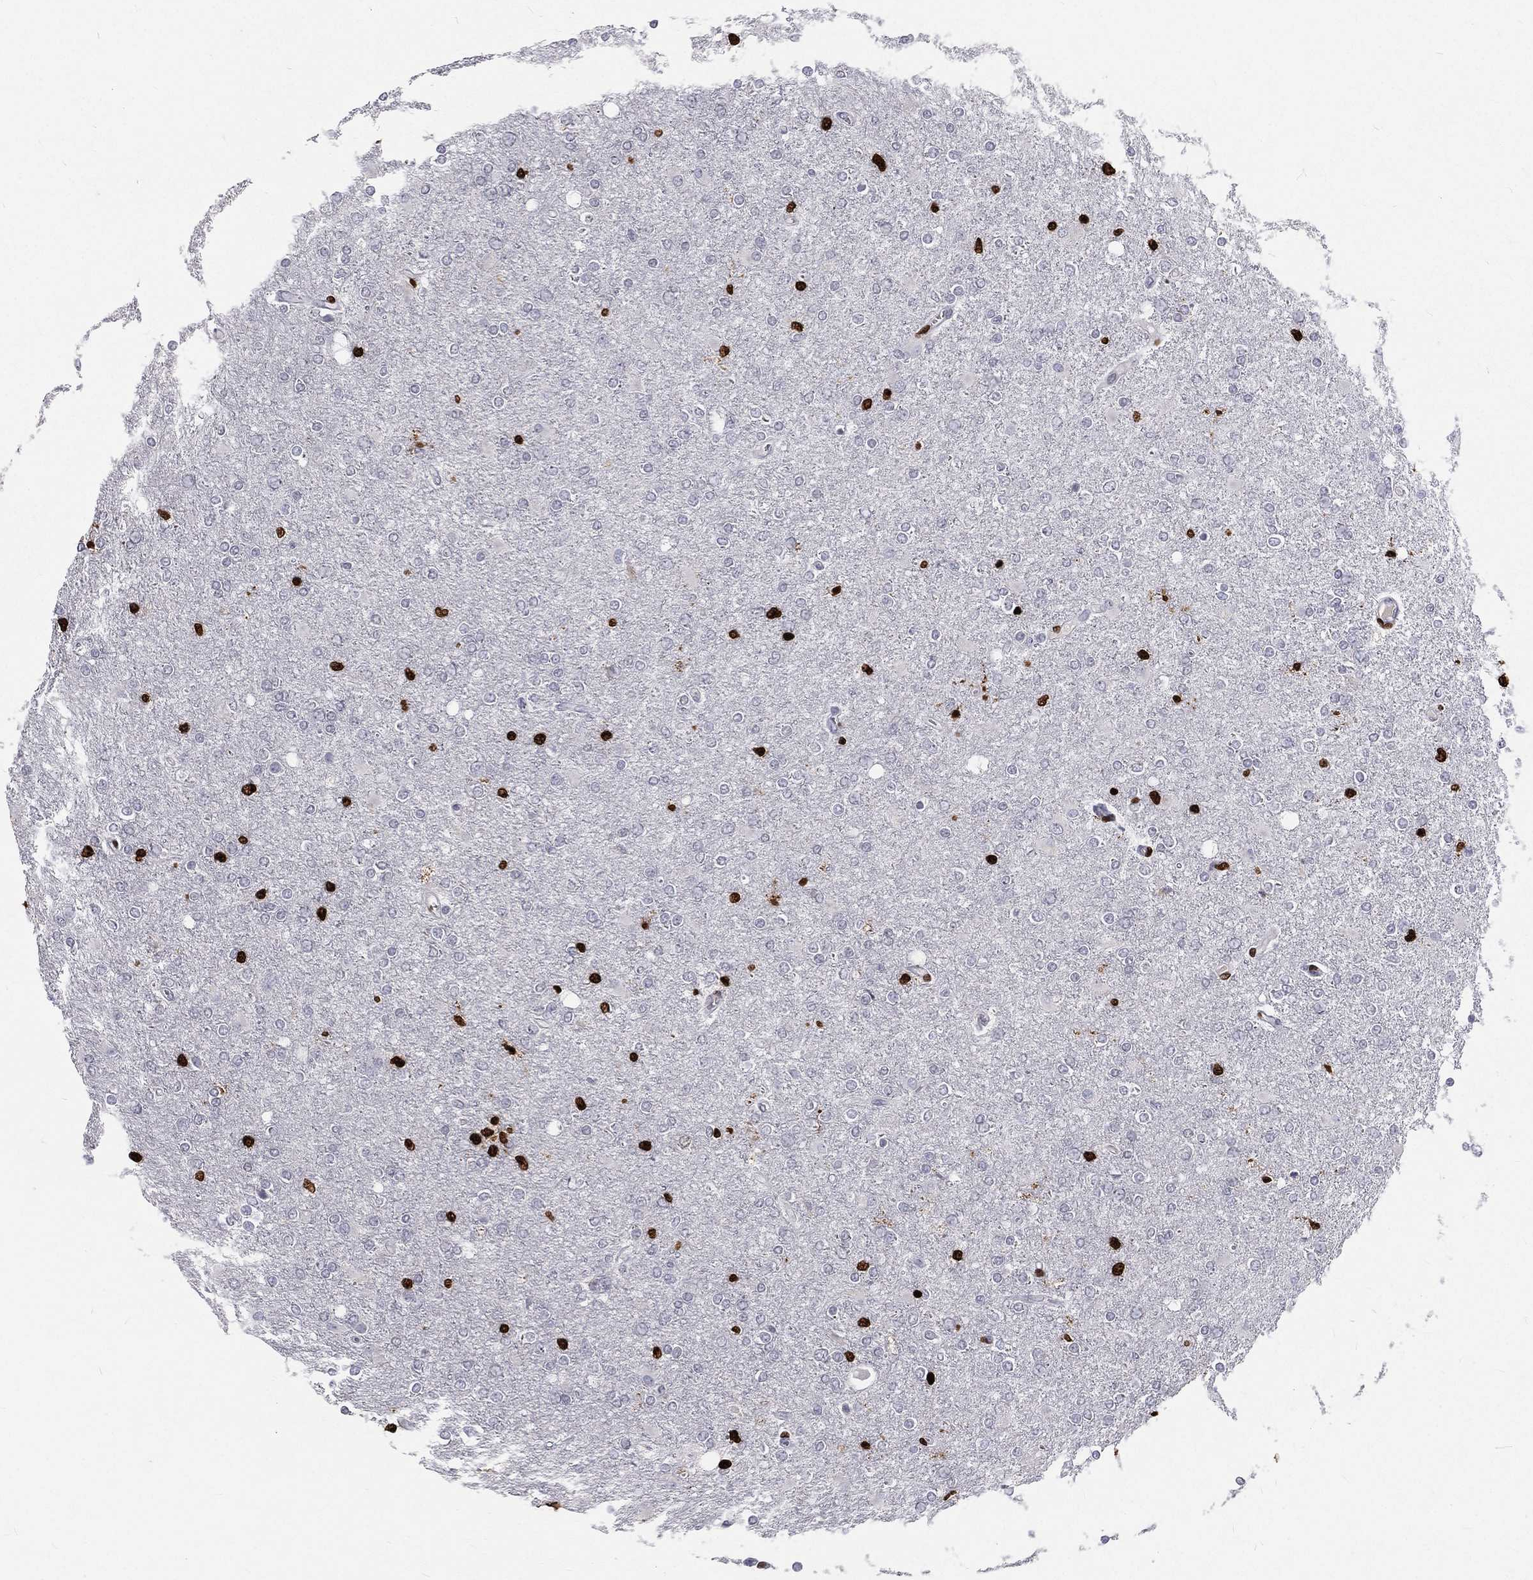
{"staining": {"intensity": "negative", "quantity": "none", "location": "none"}, "tissue": "glioma", "cell_type": "Tumor cells", "image_type": "cancer", "snomed": [{"axis": "morphology", "description": "Glioma, malignant, High grade"}, {"axis": "topography", "description": "Cerebral cortex"}], "caption": "The image reveals no significant expression in tumor cells of high-grade glioma (malignant).", "gene": "MNDA", "patient": {"sex": "male", "age": 70}}